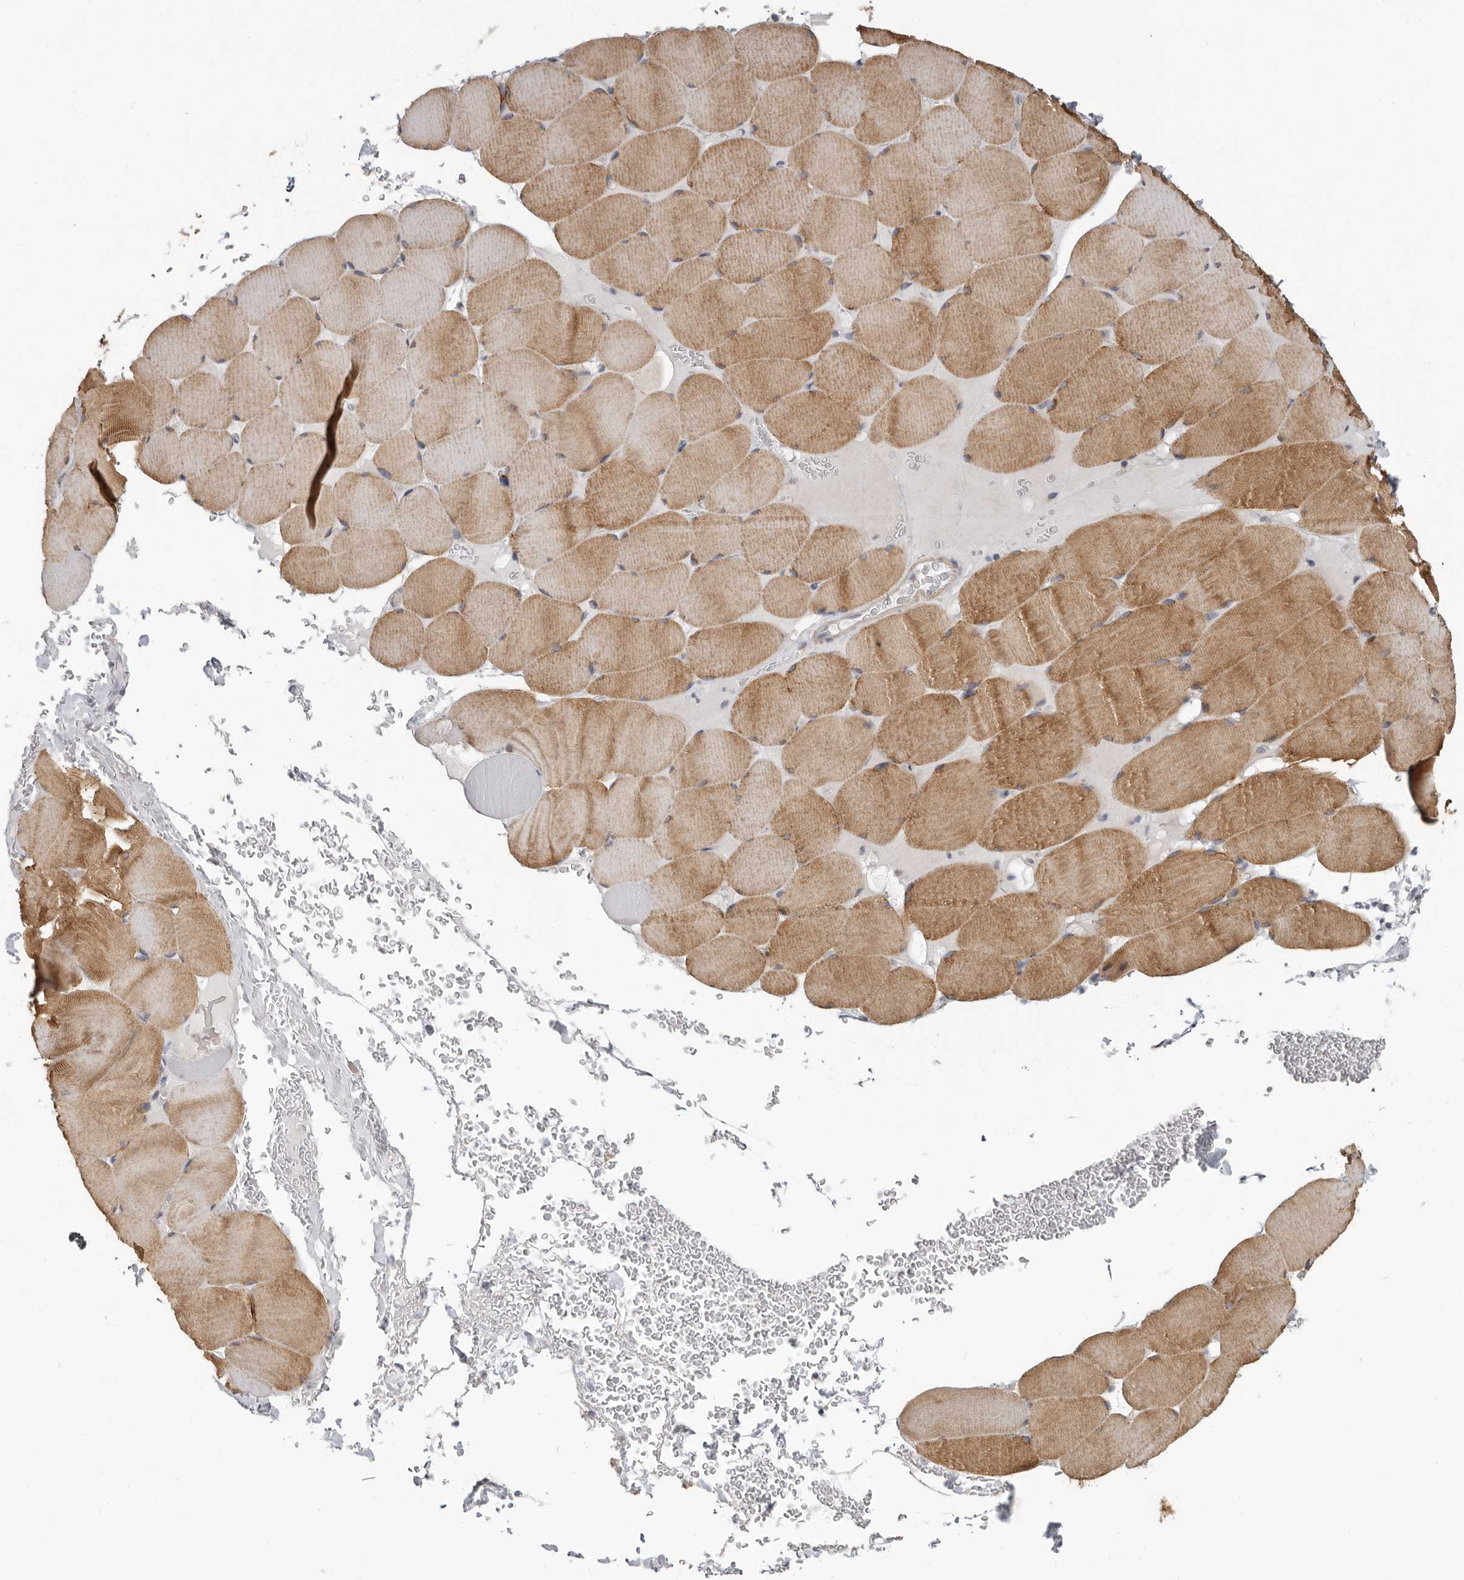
{"staining": {"intensity": "moderate", "quantity": ">75%", "location": "cytoplasmic/membranous"}, "tissue": "skeletal muscle", "cell_type": "Myocytes", "image_type": "normal", "snomed": [{"axis": "morphology", "description": "Normal tissue, NOS"}, {"axis": "topography", "description": "Skeletal muscle"}], "caption": "Brown immunohistochemical staining in normal human skeletal muscle demonstrates moderate cytoplasmic/membranous positivity in approximately >75% of myocytes. (Brightfield microscopy of DAB IHC at high magnification).", "gene": "UNK", "patient": {"sex": "male", "age": 62}}